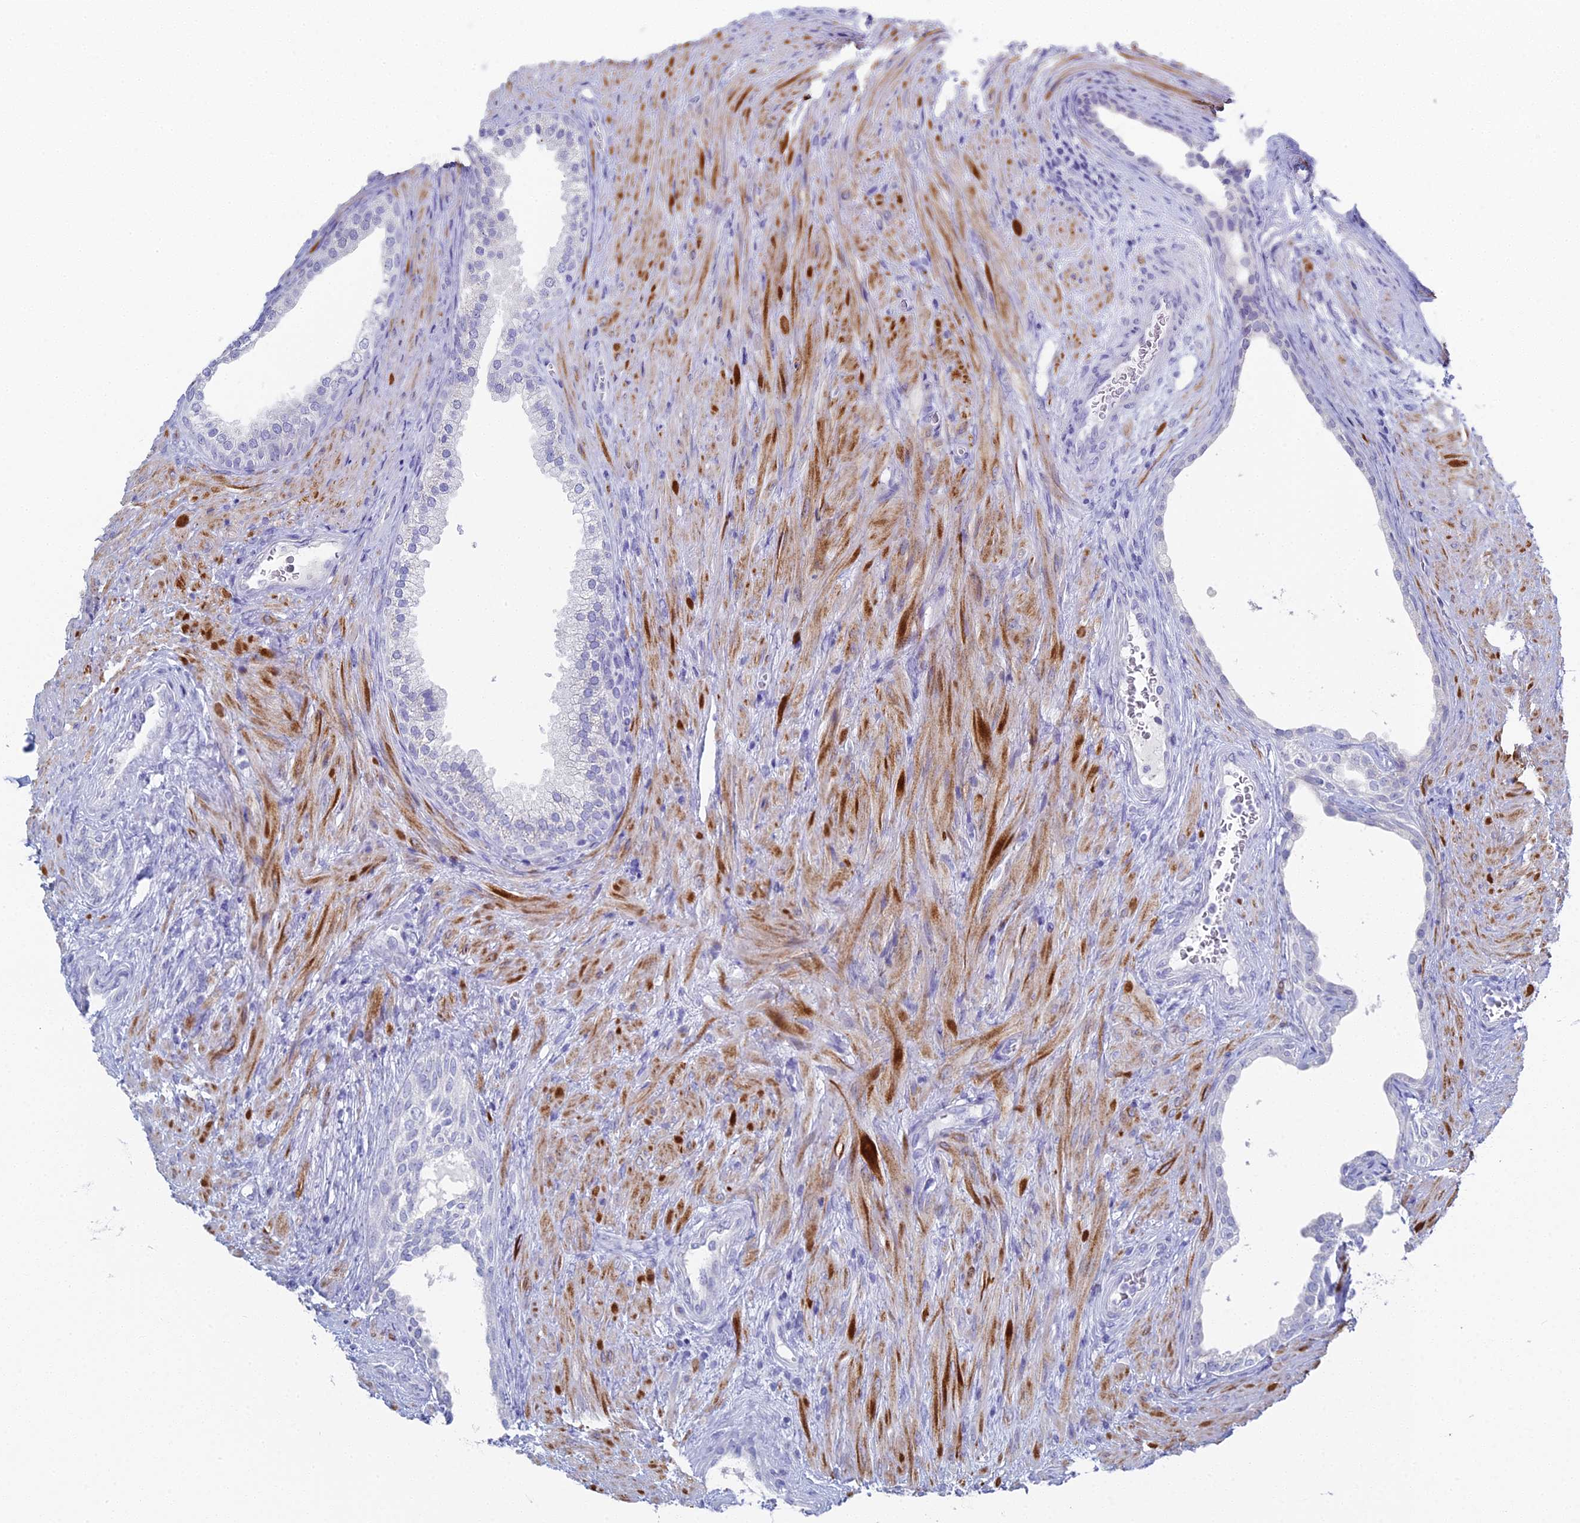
{"staining": {"intensity": "negative", "quantity": "none", "location": "none"}, "tissue": "prostate", "cell_type": "Glandular cells", "image_type": "normal", "snomed": [{"axis": "morphology", "description": "Normal tissue, NOS"}, {"axis": "topography", "description": "Prostate"}], "caption": "Glandular cells are negative for protein expression in benign human prostate. (Brightfield microscopy of DAB immunohistochemistry (IHC) at high magnification).", "gene": "ALPP", "patient": {"sex": "male", "age": 76}}